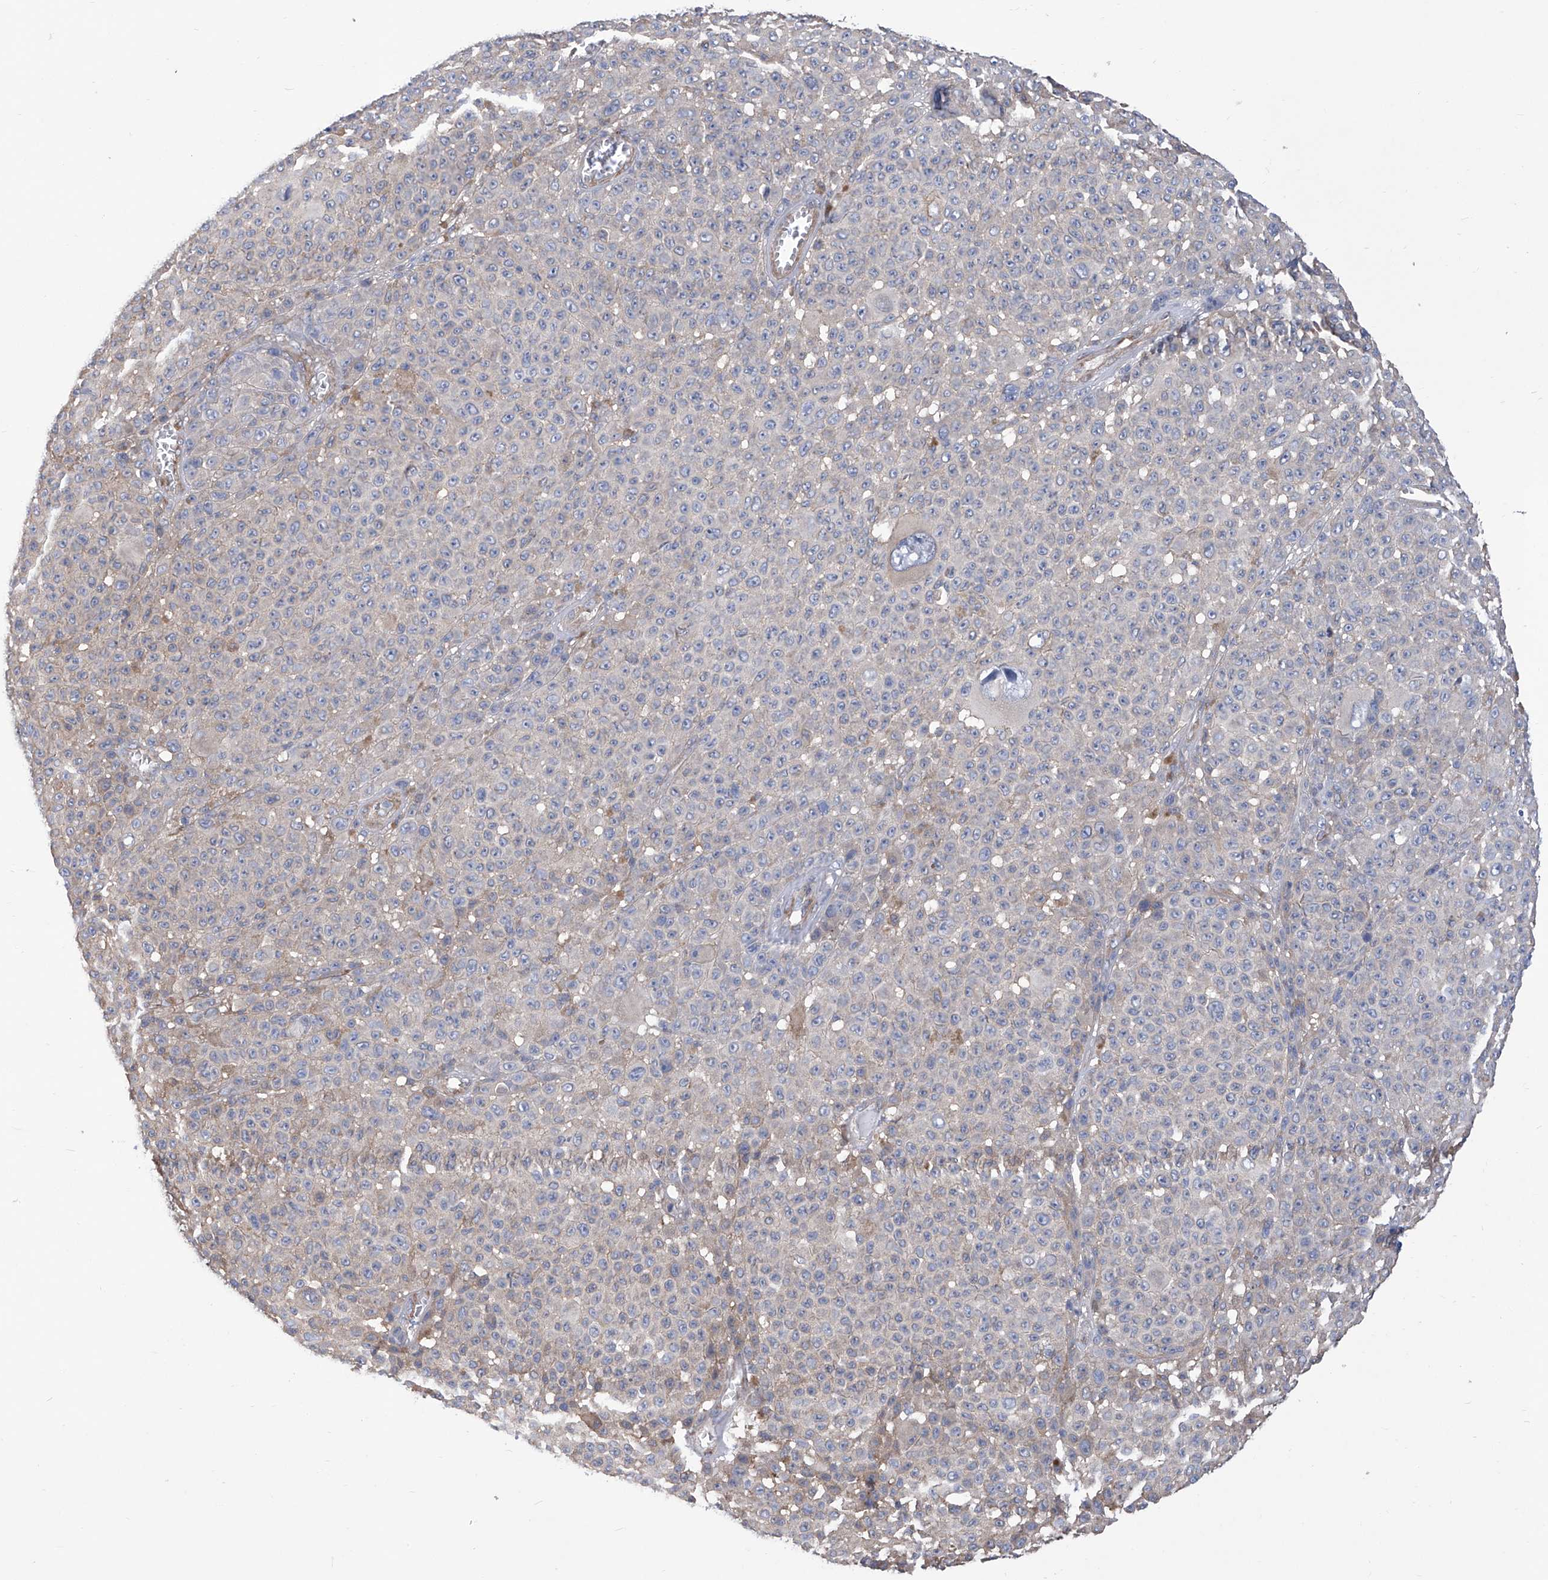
{"staining": {"intensity": "negative", "quantity": "none", "location": "none"}, "tissue": "melanoma", "cell_type": "Tumor cells", "image_type": "cancer", "snomed": [{"axis": "morphology", "description": "Malignant melanoma, NOS"}, {"axis": "topography", "description": "Skin"}], "caption": "DAB (3,3'-diaminobenzidine) immunohistochemical staining of human melanoma shows no significant positivity in tumor cells. (DAB (3,3'-diaminobenzidine) immunohistochemistry, high magnification).", "gene": "SMS", "patient": {"sex": "female", "age": 94}}